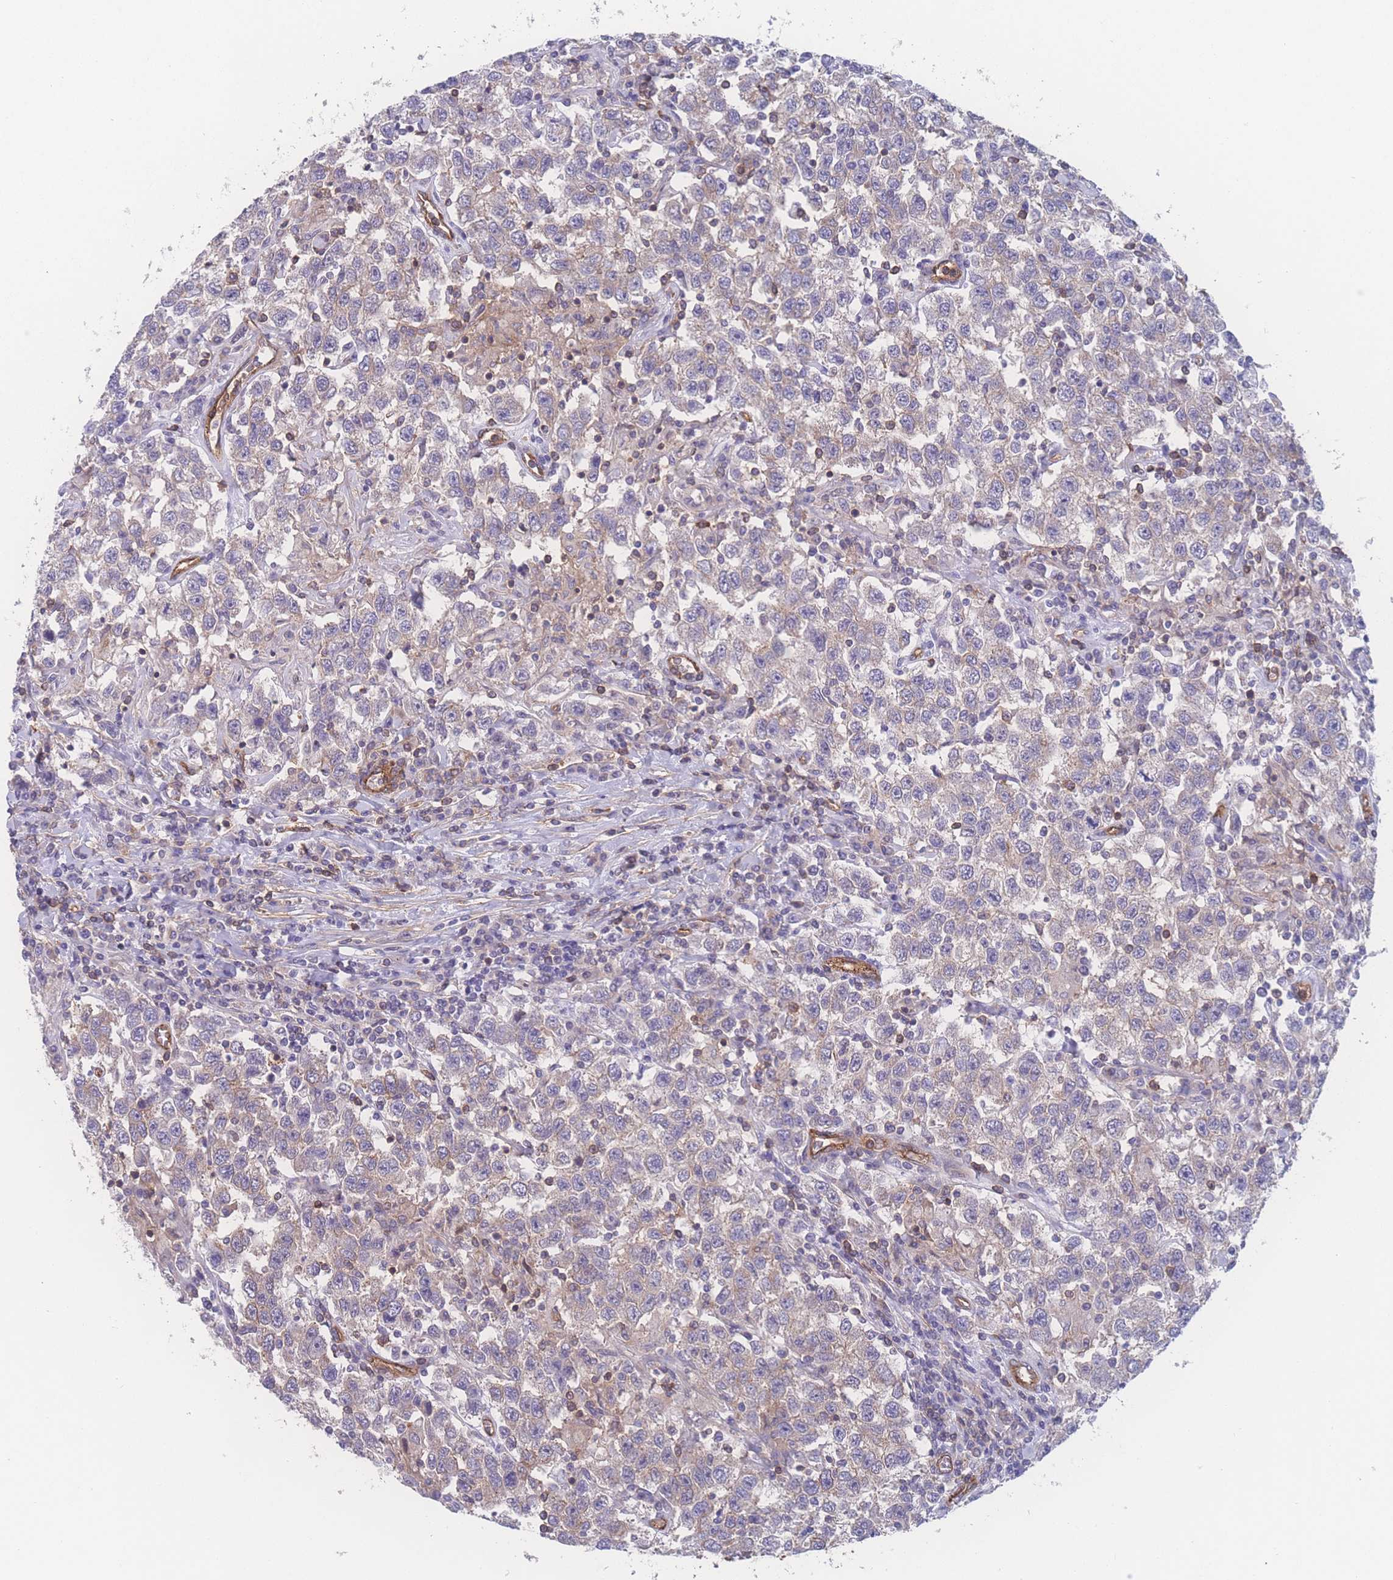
{"staining": {"intensity": "weak", "quantity": "<25%", "location": "cytoplasmic/membranous"}, "tissue": "testis cancer", "cell_type": "Tumor cells", "image_type": "cancer", "snomed": [{"axis": "morphology", "description": "Seminoma, NOS"}, {"axis": "topography", "description": "Testis"}], "caption": "Protein analysis of testis cancer (seminoma) reveals no significant positivity in tumor cells.", "gene": "CFAP97", "patient": {"sex": "male", "age": 41}}